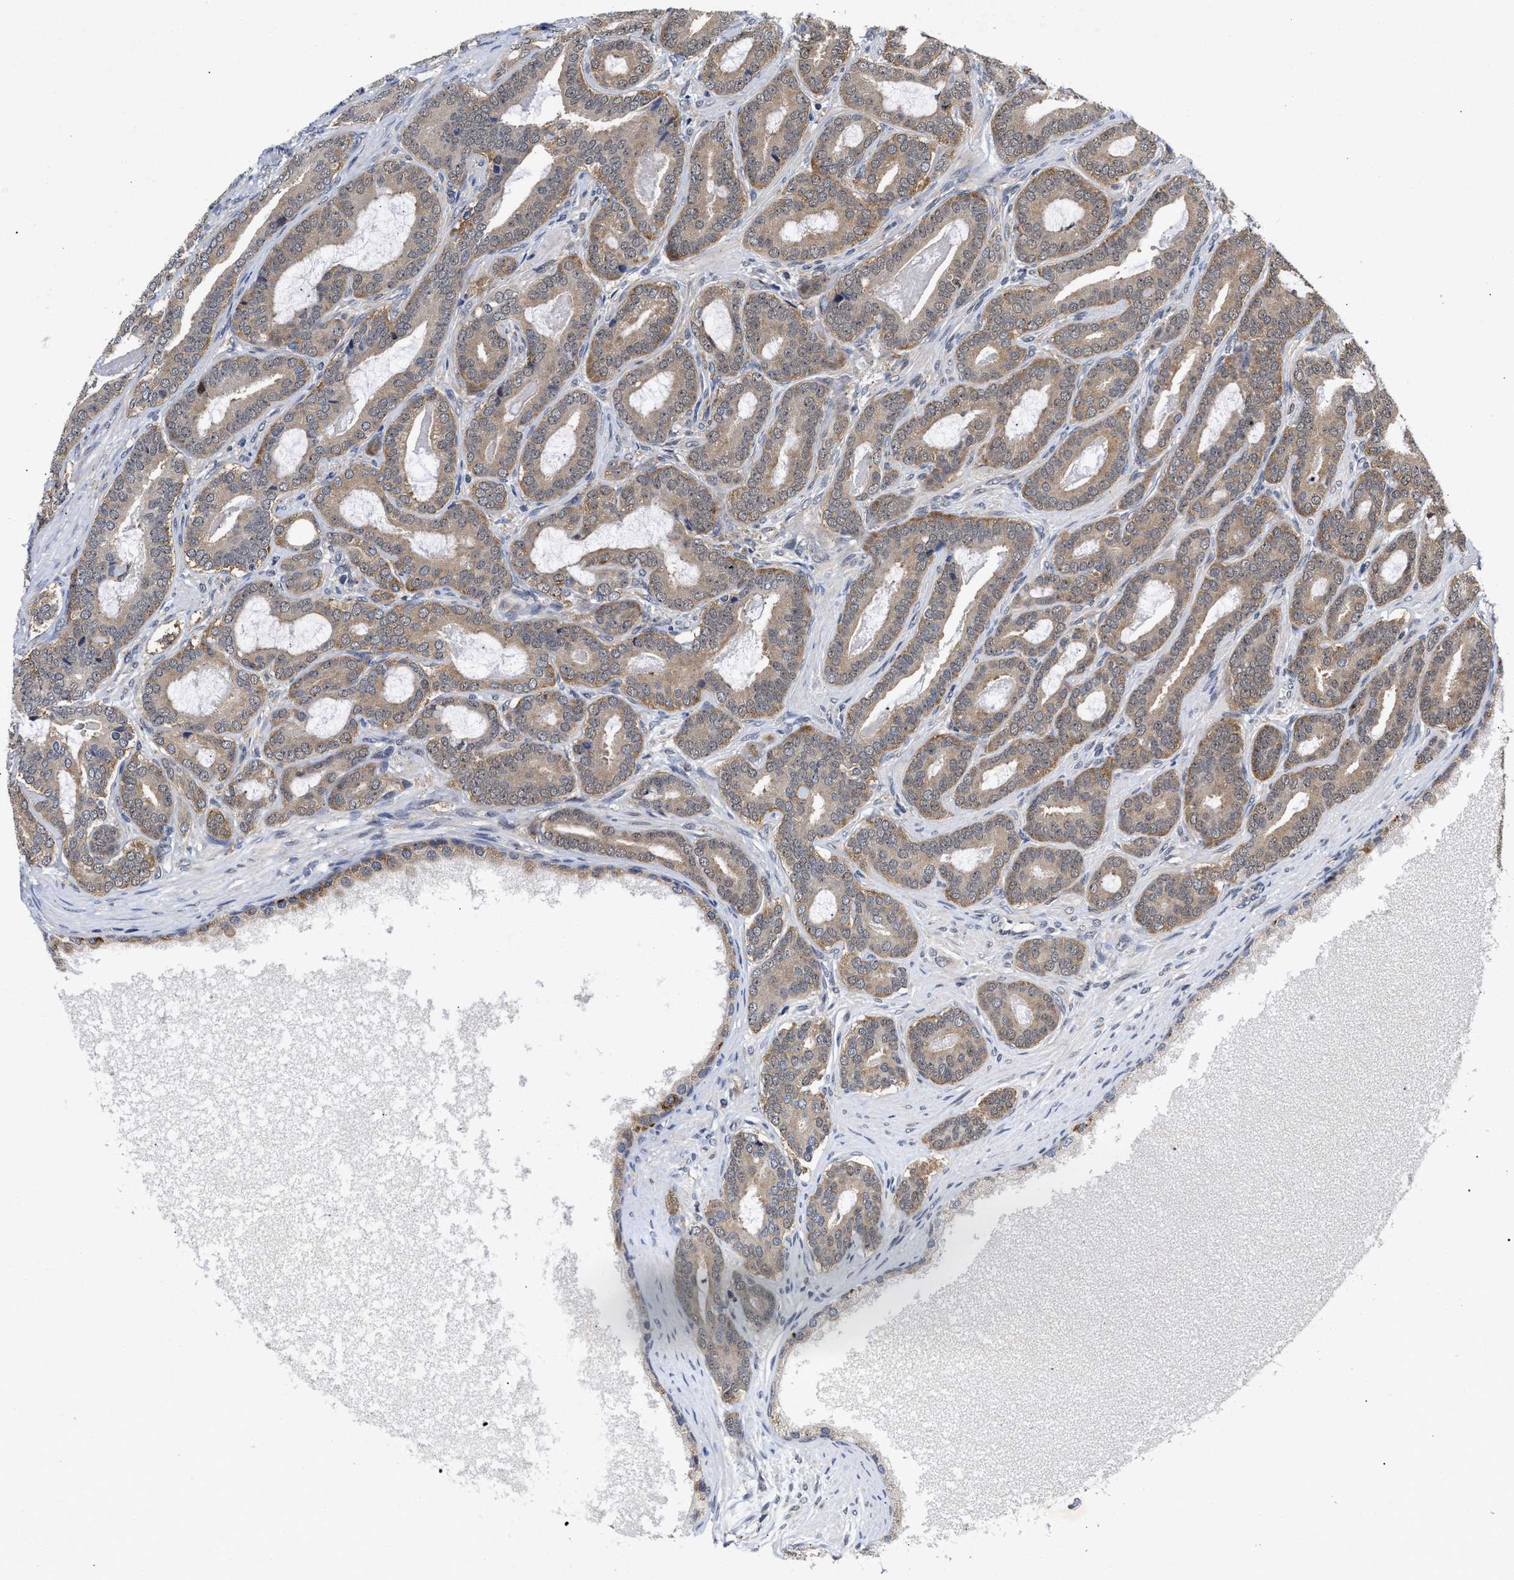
{"staining": {"intensity": "weak", "quantity": "25%-75%", "location": "cytoplasmic/membranous"}, "tissue": "prostate cancer", "cell_type": "Tumor cells", "image_type": "cancer", "snomed": [{"axis": "morphology", "description": "Adenocarcinoma, High grade"}, {"axis": "topography", "description": "Prostate"}], "caption": "Approximately 25%-75% of tumor cells in adenocarcinoma (high-grade) (prostate) demonstrate weak cytoplasmic/membranous protein staining as visualized by brown immunohistochemical staining.", "gene": "CLIP2", "patient": {"sex": "male", "age": 60}}